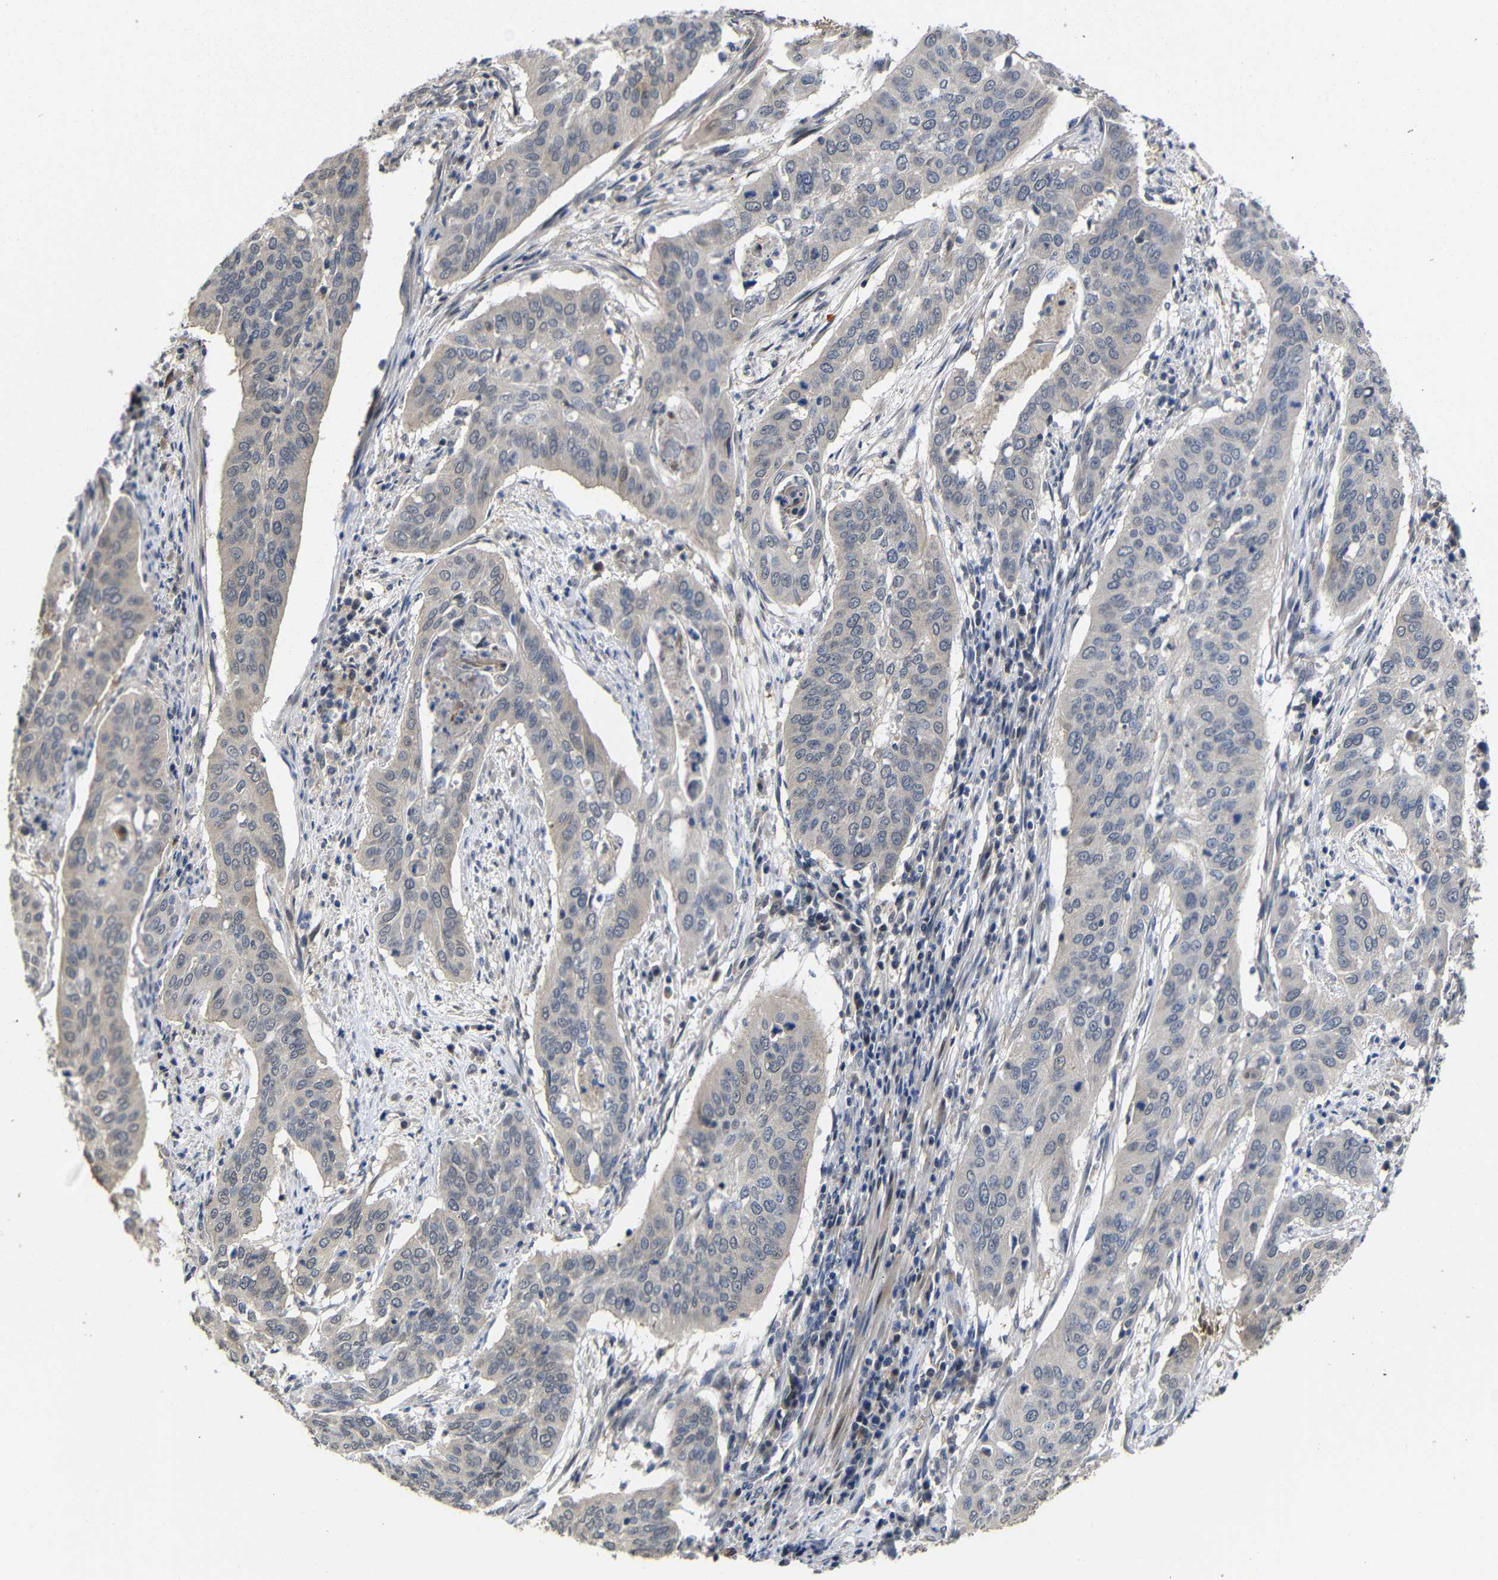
{"staining": {"intensity": "weak", "quantity": ">75%", "location": "cytoplasmic/membranous"}, "tissue": "cervical cancer", "cell_type": "Tumor cells", "image_type": "cancer", "snomed": [{"axis": "morphology", "description": "Squamous cell carcinoma, NOS"}, {"axis": "topography", "description": "Cervix"}], "caption": "Human cervical squamous cell carcinoma stained with a brown dye demonstrates weak cytoplasmic/membranous positive positivity in about >75% of tumor cells.", "gene": "ATG12", "patient": {"sex": "female", "age": 39}}